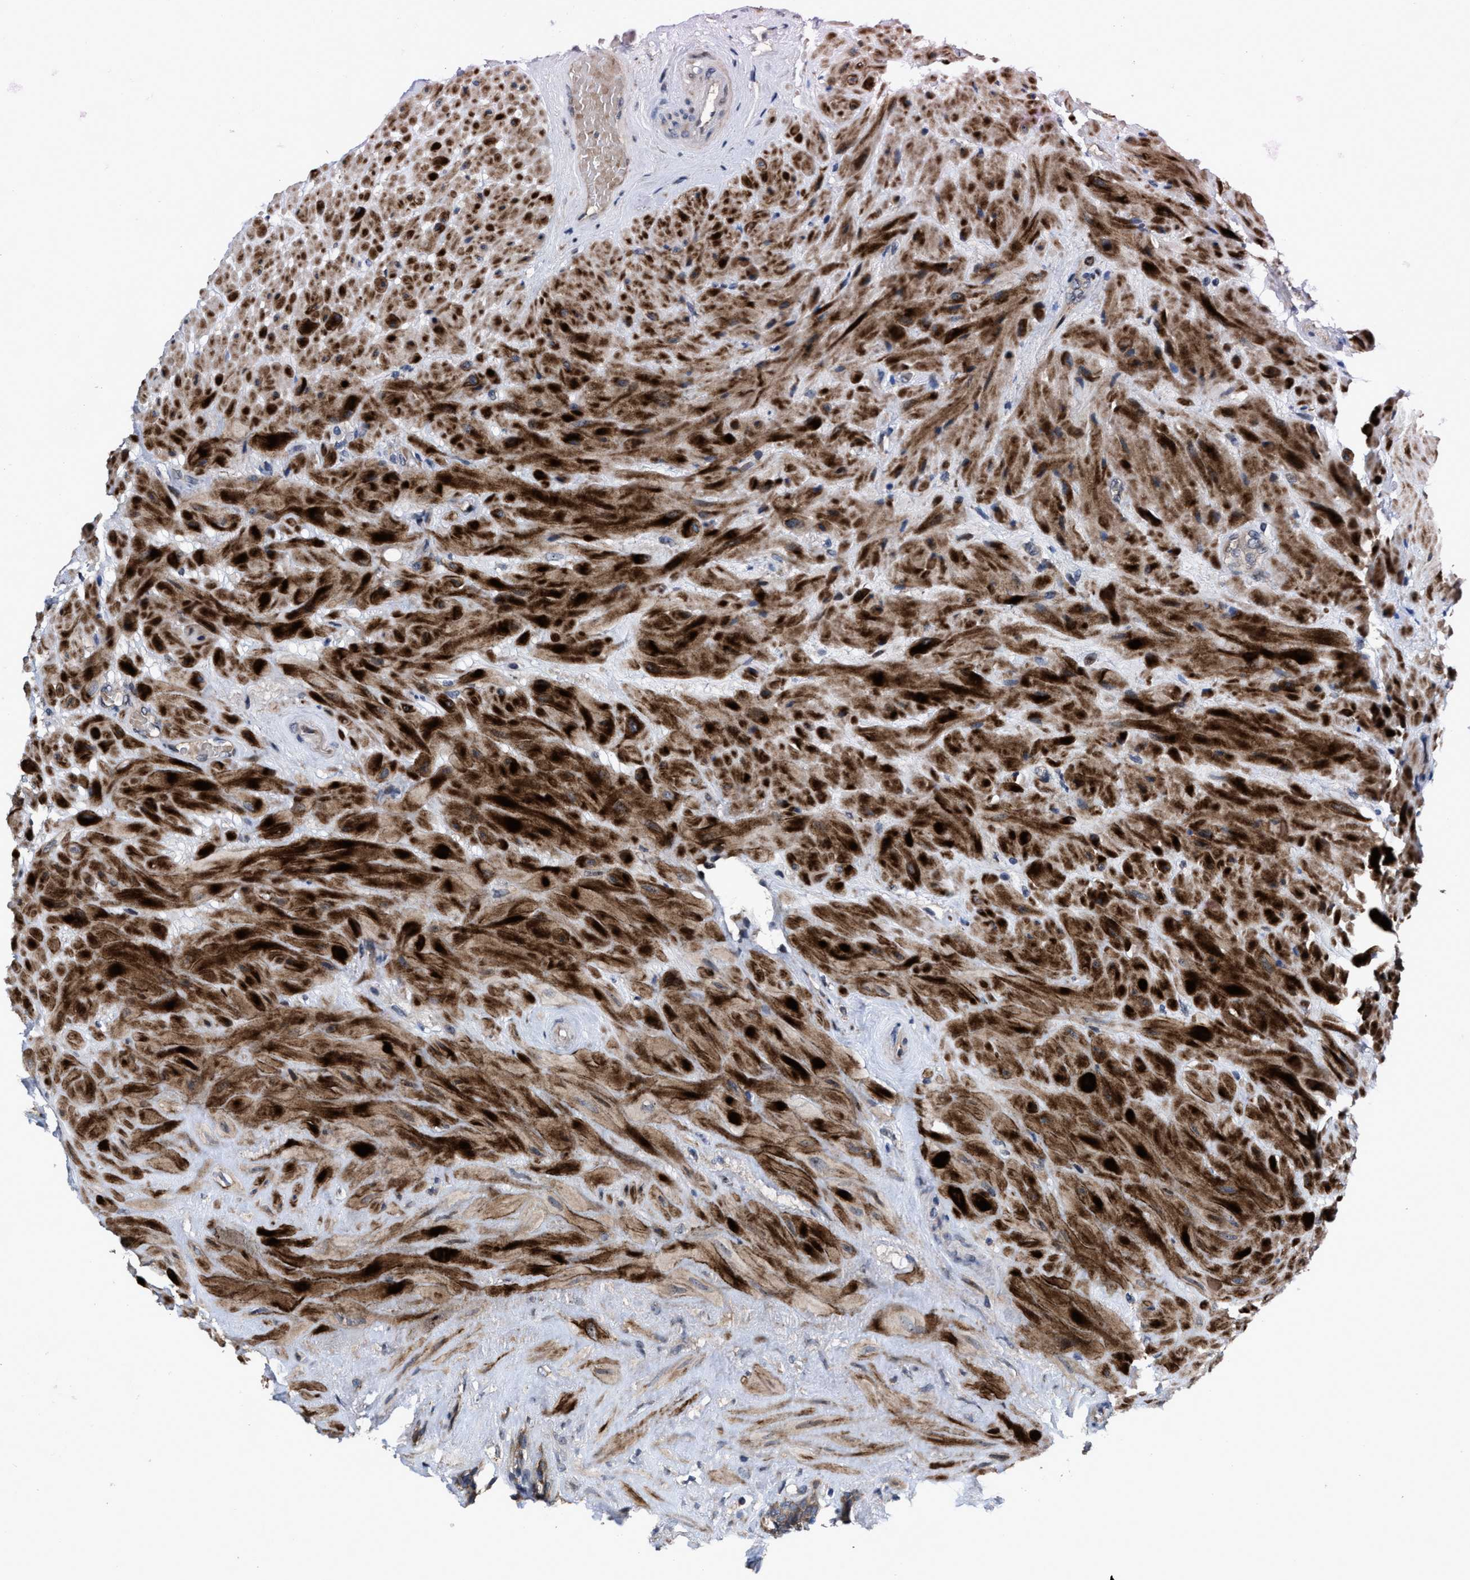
{"staining": {"intensity": "strong", "quantity": "<25%", "location": "cytoplasmic/membranous"}, "tissue": "seminal vesicle", "cell_type": "Glandular cells", "image_type": "normal", "snomed": [{"axis": "morphology", "description": "Normal tissue, NOS"}, {"axis": "topography", "description": "Seminal veicle"}], "caption": "Immunohistochemistry of normal seminal vesicle shows medium levels of strong cytoplasmic/membranous staining in about <25% of glandular cells. The staining was performed using DAB (3,3'-diaminobenzidine) to visualize the protein expression in brown, while the nuclei were stained in blue with hematoxylin (Magnification: 20x).", "gene": "HAUS6", "patient": {"sex": "male", "age": 68}}